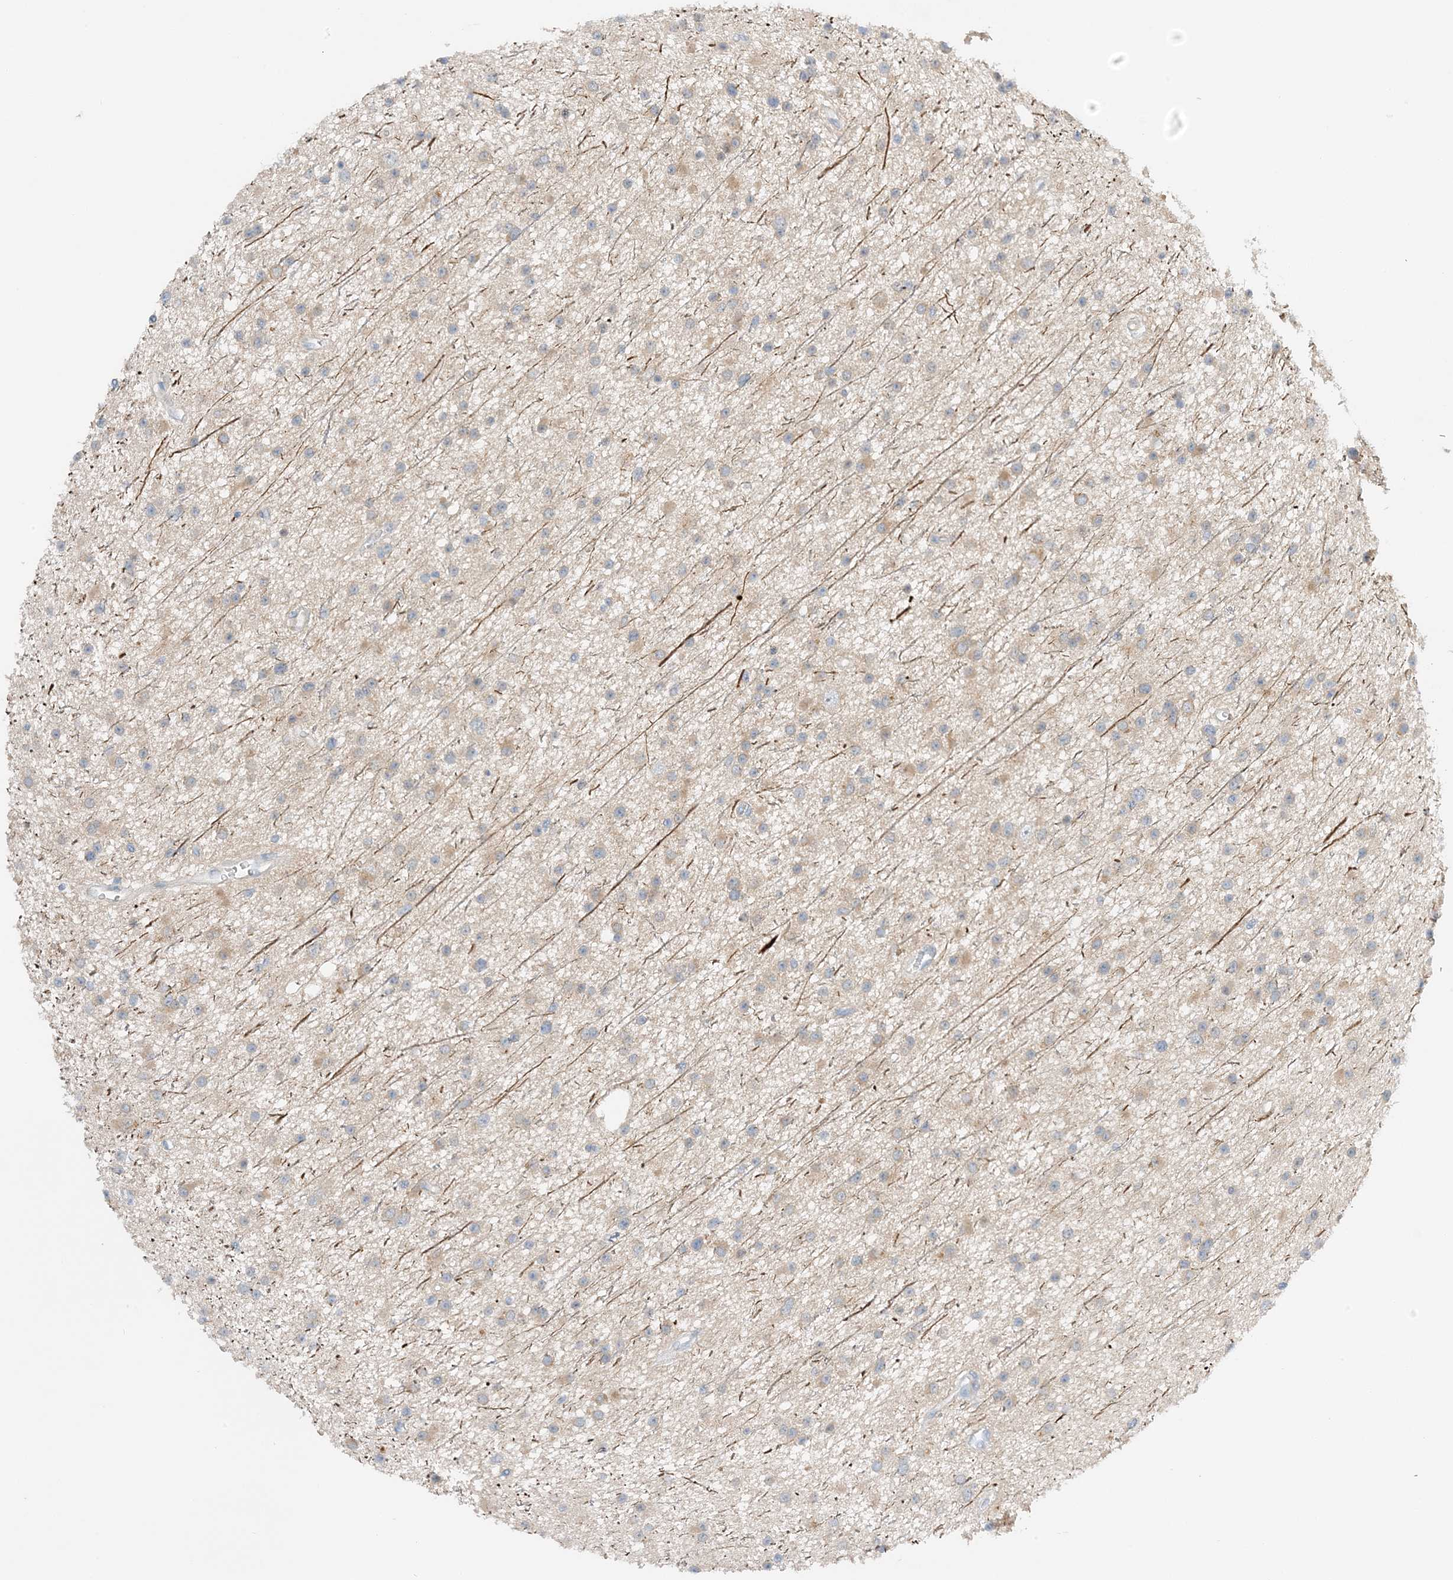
{"staining": {"intensity": "weak", "quantity": "<25%", "location": "cytoplasmic/membranous"}, "tissue": "glioma", "cell_type": "Tumor cells", "image_type": "cancer", "snomed": [{"axis": "morphology", "description": "Glioma, malignant, Low grade"}, {"axis": "topography", "description": "Cerebral cortex"}], "caption": "A histopathology image of human glioma is negative for staining in tumor cells.", "gene": "KIFBP", "patient": {"sex": "female", "age": 39}}